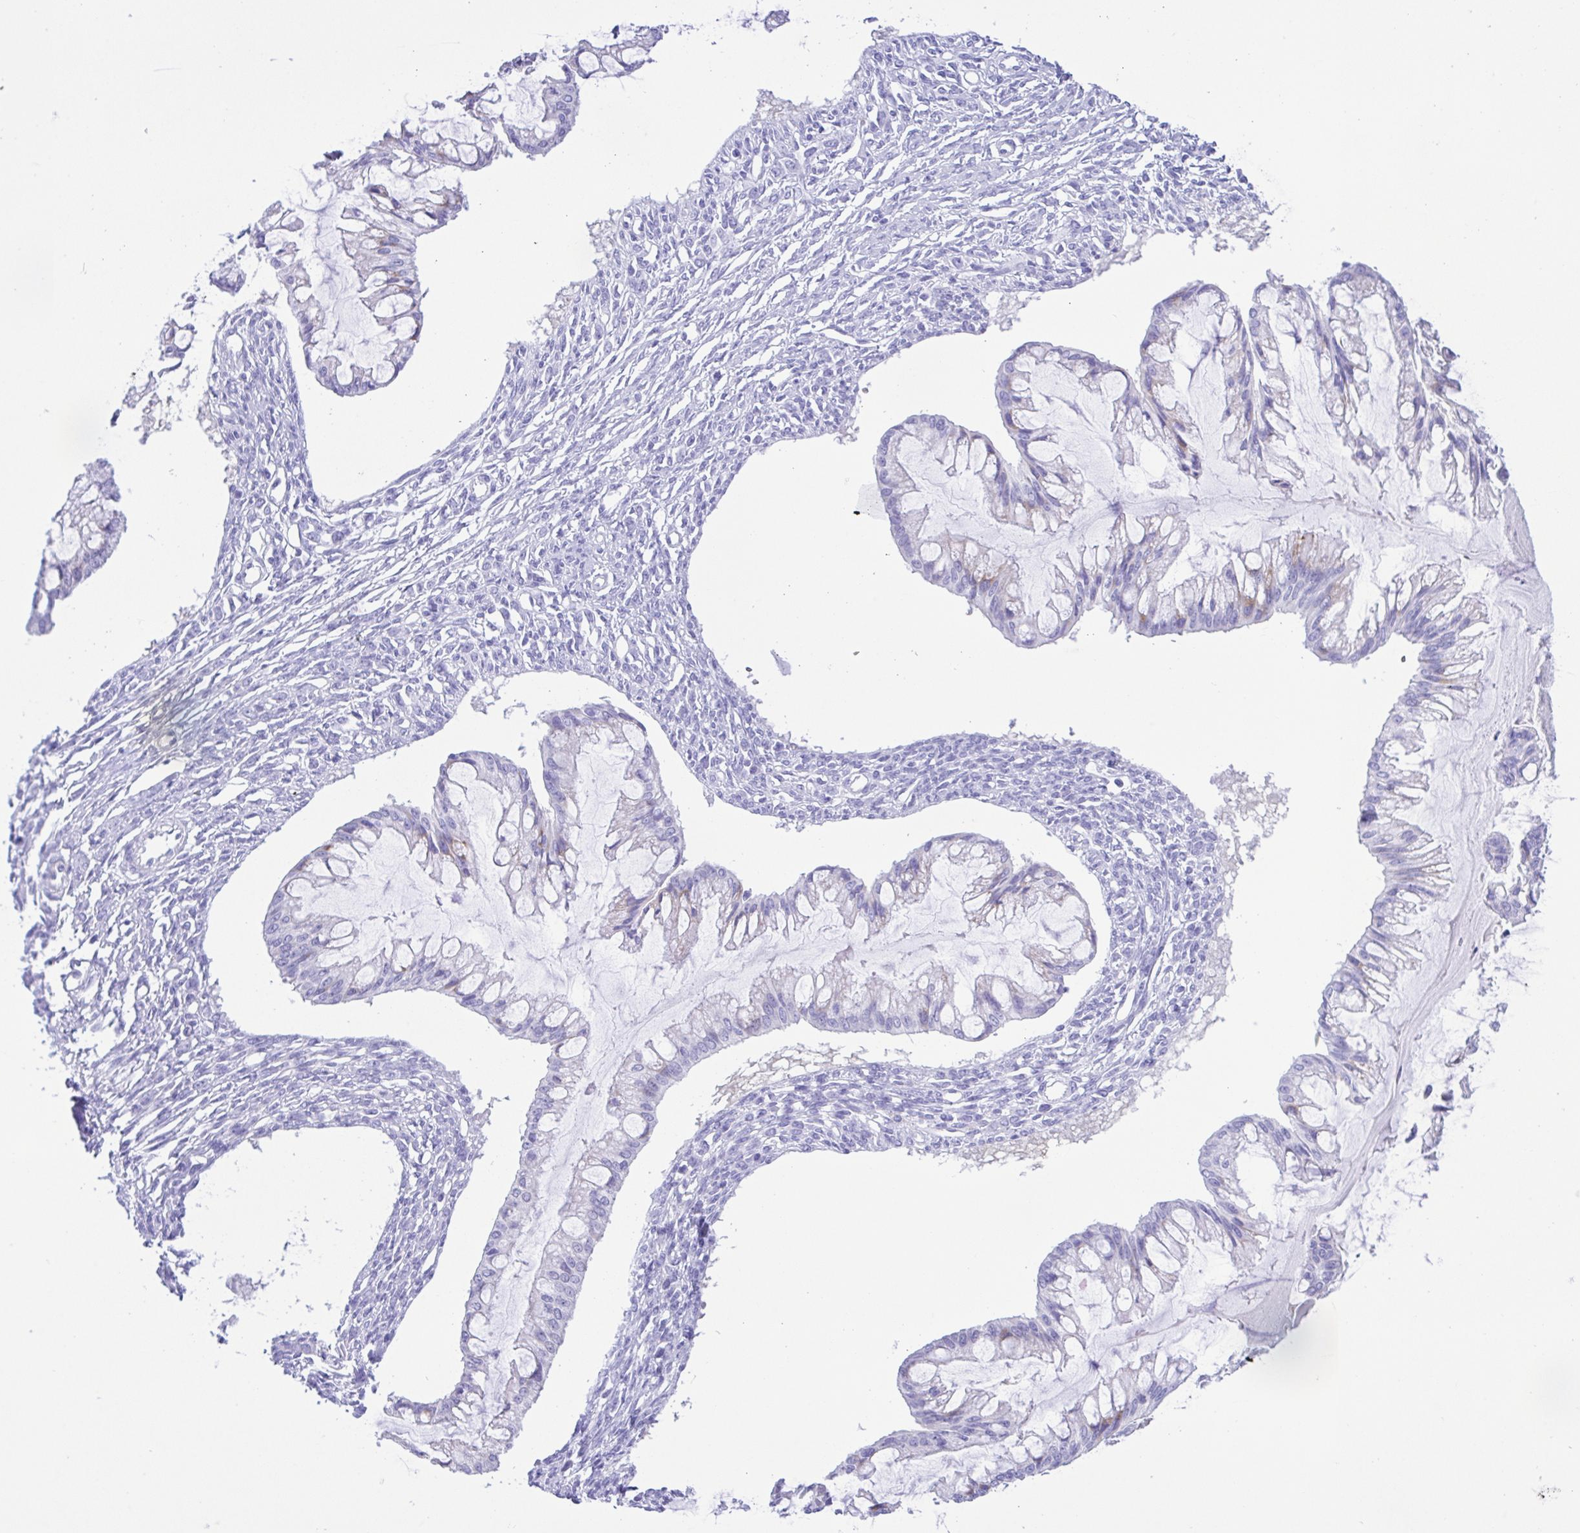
{"staining": {"intensity": "negative", "quantity": "none", "location": "none"}, "tissue": "ovarian cancer", "cell_type": "Tumor cells", "image_type": "cancer", "snomed": [{"axis": "morphology", "description": "Cystadenocarcinoma, mucinous, NOS"}, {"axis": "topography", "description": "Ovary"}], "caption": "This is an IHC histopathology image of human mucinous cystadenocarcinoma (ovarian). There is no staining in tumor cells.", "gene": "GPR17", "patient": {"sex": "female", "age": 73}}